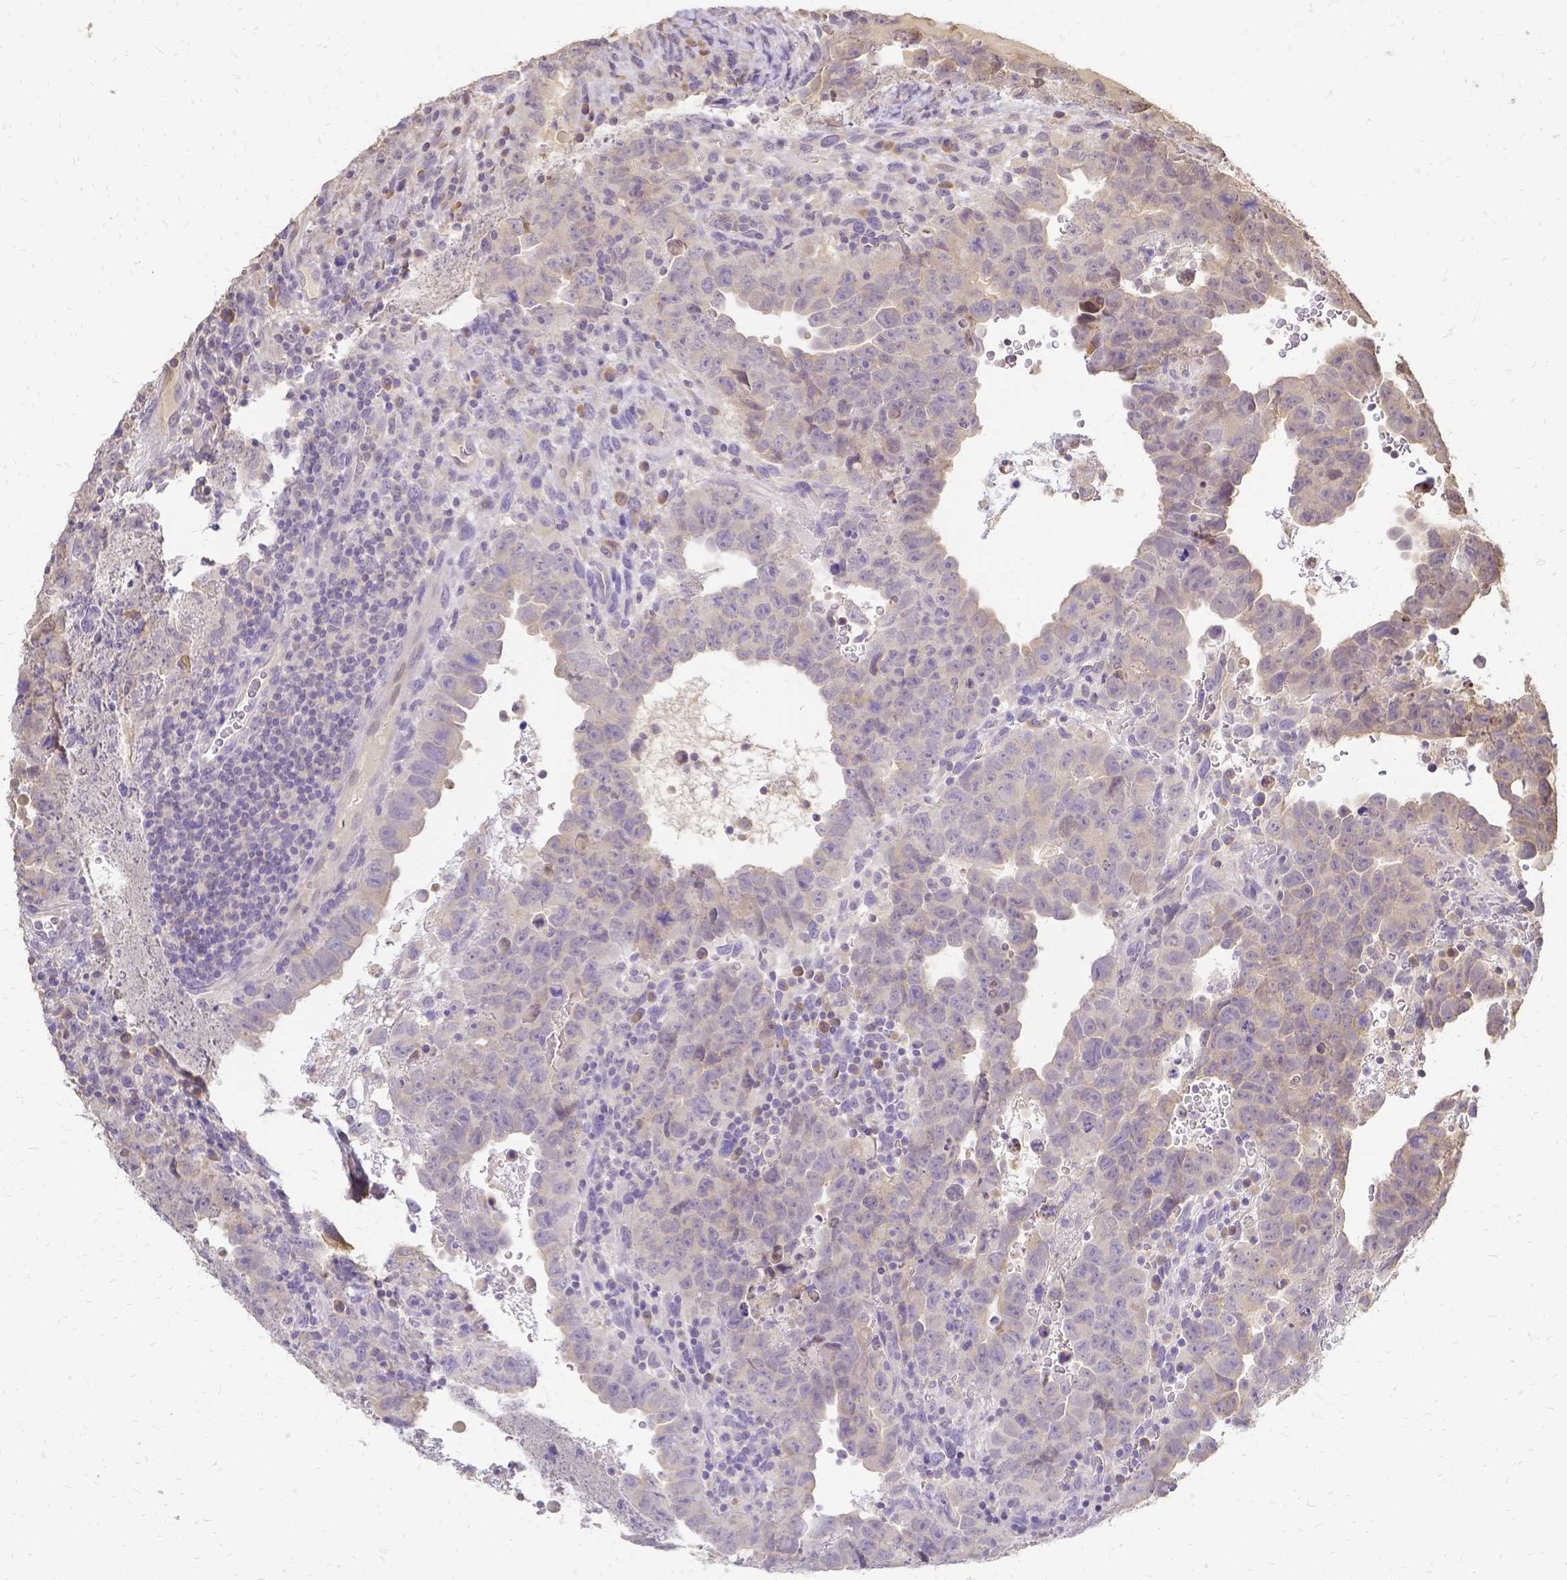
{"staining": {"intensity": "negative", "quantity": "none", "location": "none"}, "tissue": "testis cancer", "cell_type": "Tumor cells", "image_type": "cancer", "snomed": [{"axis": "morphology", "description": "Carcinoma, Embryonal, NOS"}, {"axis": "topography", "description": "Testis"}], "caption": "Micrograph shows no significant protein staining in tumor cells of embryonal carcinoma (testis).", "gene": "CIB1", "patient": {"sex": "male", "age": 24}}